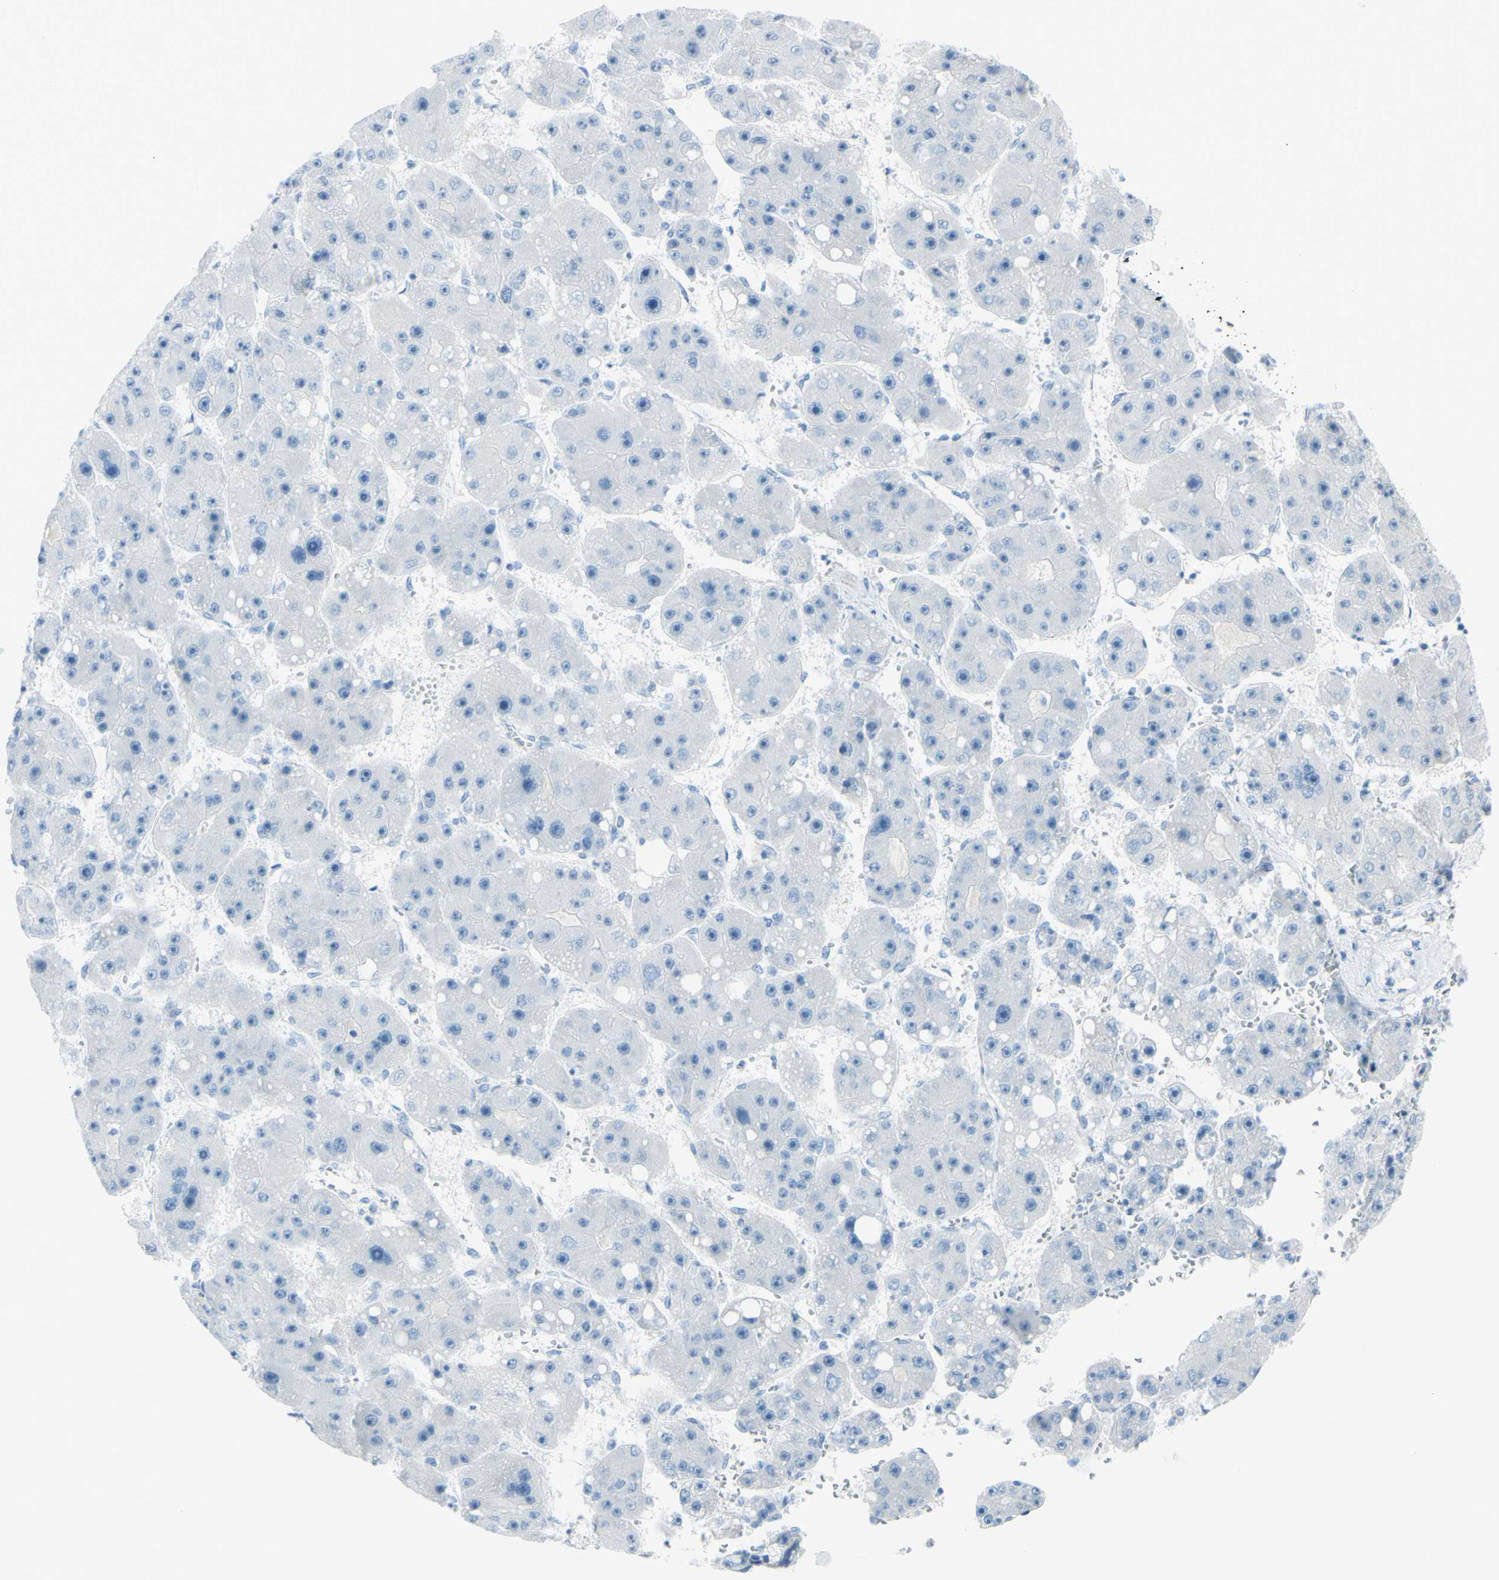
{"staining": {"intensity": "negative", "quantity": "none", "location": "none"}, "tissue": "liver cancer", "cell_type": "Tumor cells", "image_type": "cancer", "snomed": [{"axis": "morphology", "description": "Carcinoma, Hepatocellular, NOS"}, {"axis": "topography", "description": "Liver"}], "caption": "Protein analysis of liver cancer (hepatocellular carcinoma) displays no significant expression in tumor cells.", "gene": "TFPI2", "patient": {"sex": "female", "age": 61}}